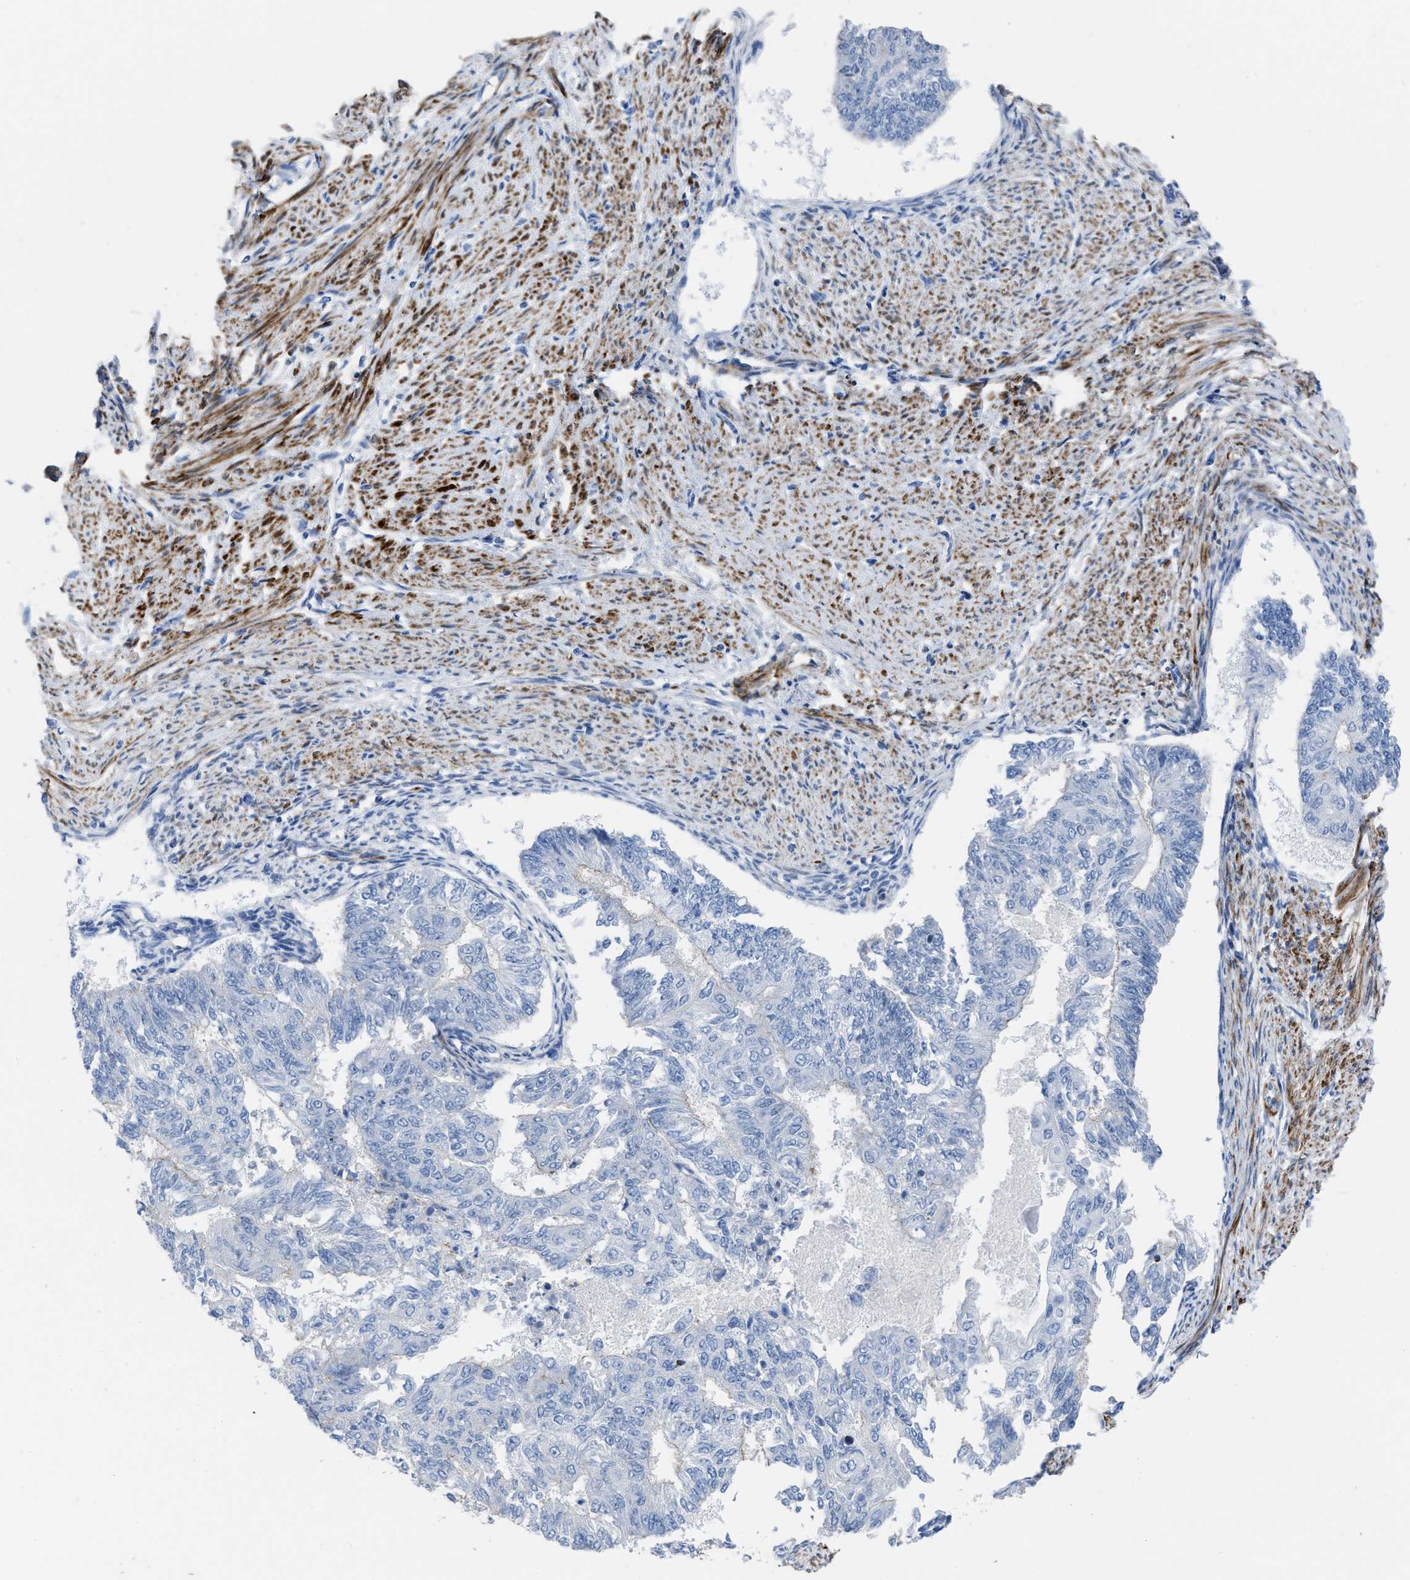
{"staining": {"intensity": "negative", "quantity": "none", "location": "none"}, "tissue": "endometrial cancer", "cell_type": "Tumor cells", "image_type": "cancer", "snomed": [{"axis": "morphology", "description": "Adenocarcinoma, NOS"}, {"axis": "topography", "description": "Endometrium"}], "caption": "An image of adenocarcinoma (endometrial) stained for a protein exhibits no brown staining in tumor cells.", "gene": "PRMT2", "patient": {"sex": "female", "age": 32}}